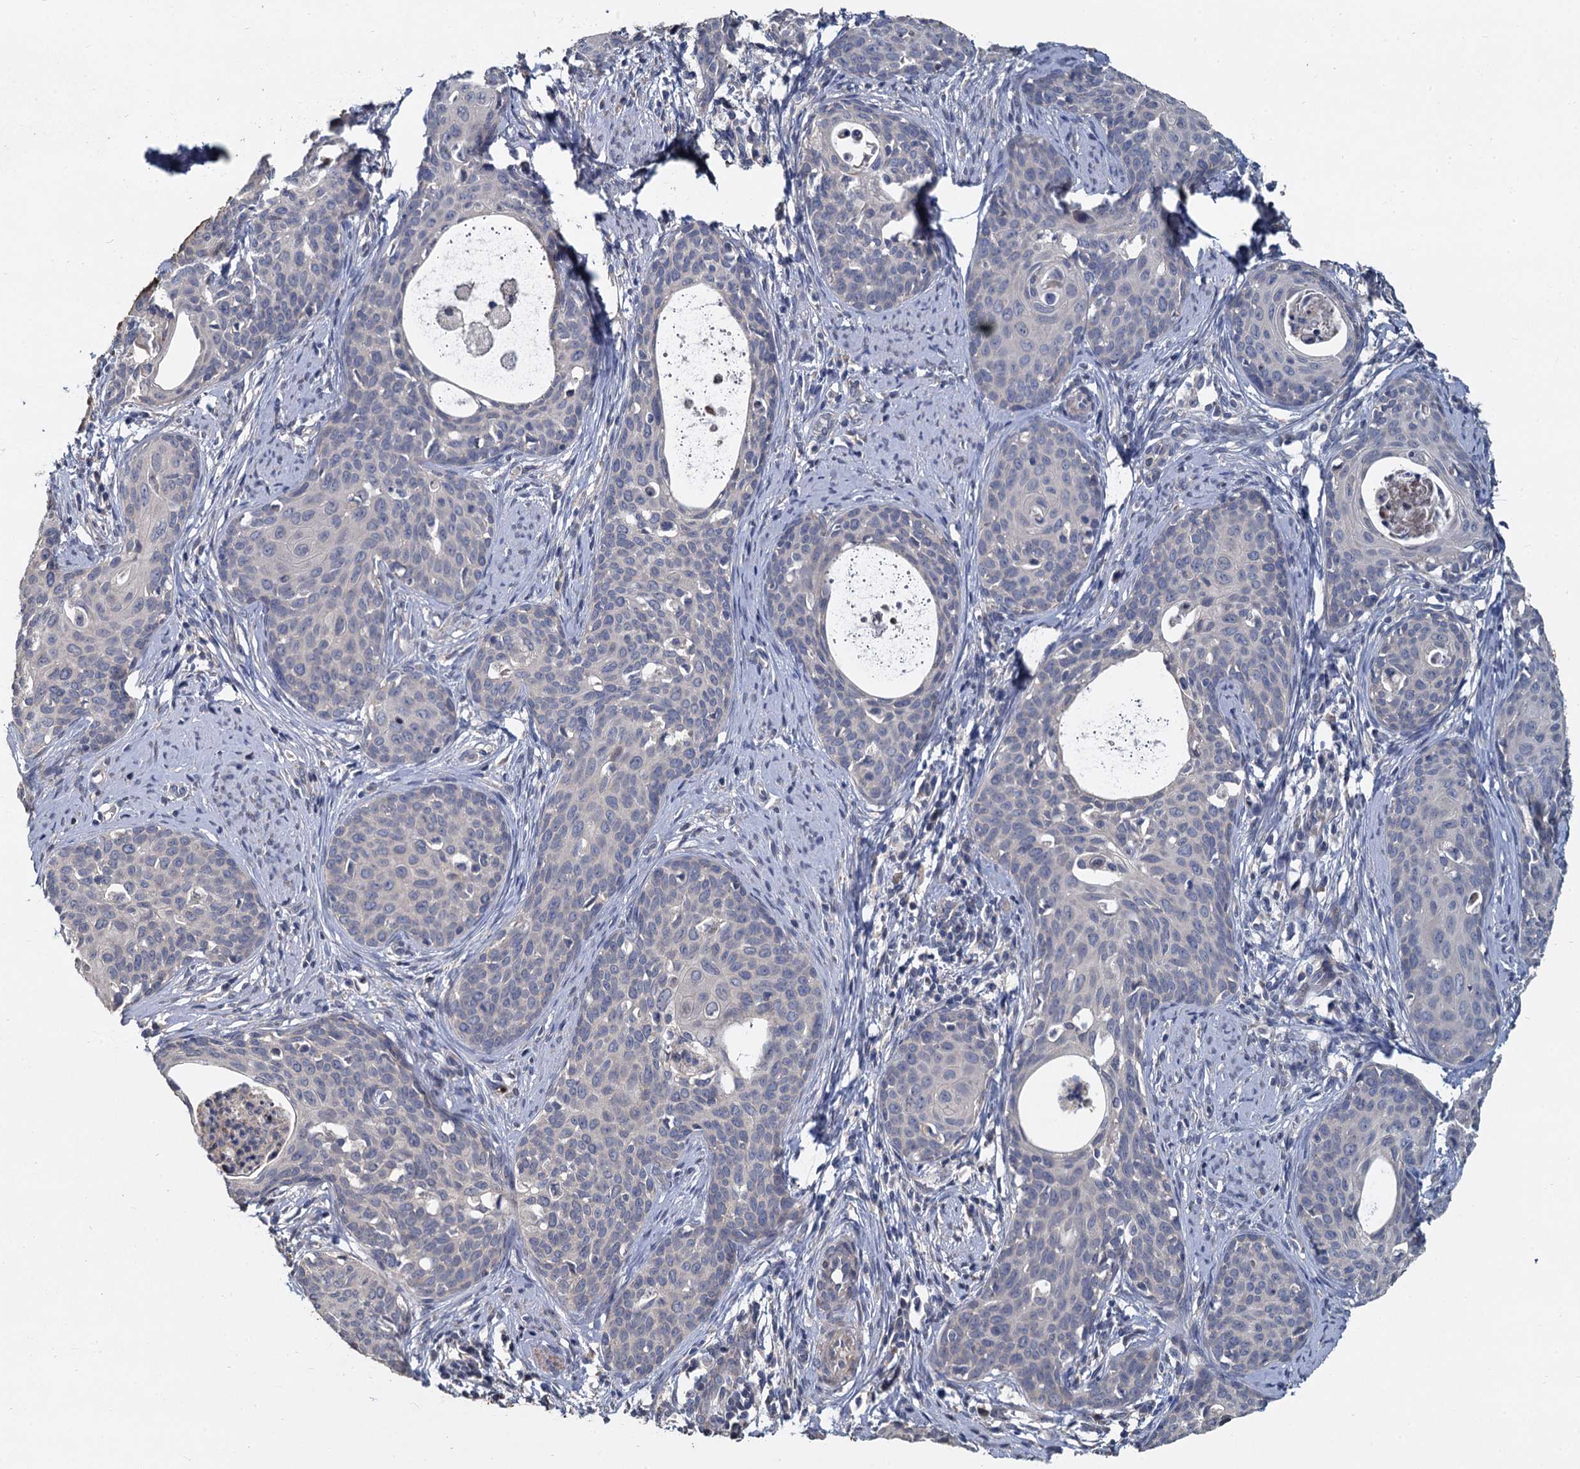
{"staining": {"intensity": "negative", "quantity": "none", "location": "none"}, "tissue": "cervical cancer", "cell_type": "Tumor cells", "image_type": "cancer", "snomed": [{"axis": "morphology", "description": "Squamous cell carcinoma, NOS"}, {"axis": "topography", "description": "Cervix"}], "caption": "Immunohistochemical staining of human cervical squamous cell carcinoma reveals no significant positivity in tumor cells.", "gene": "TCTN2", "patient": {"sex": "female", "age": 52}}